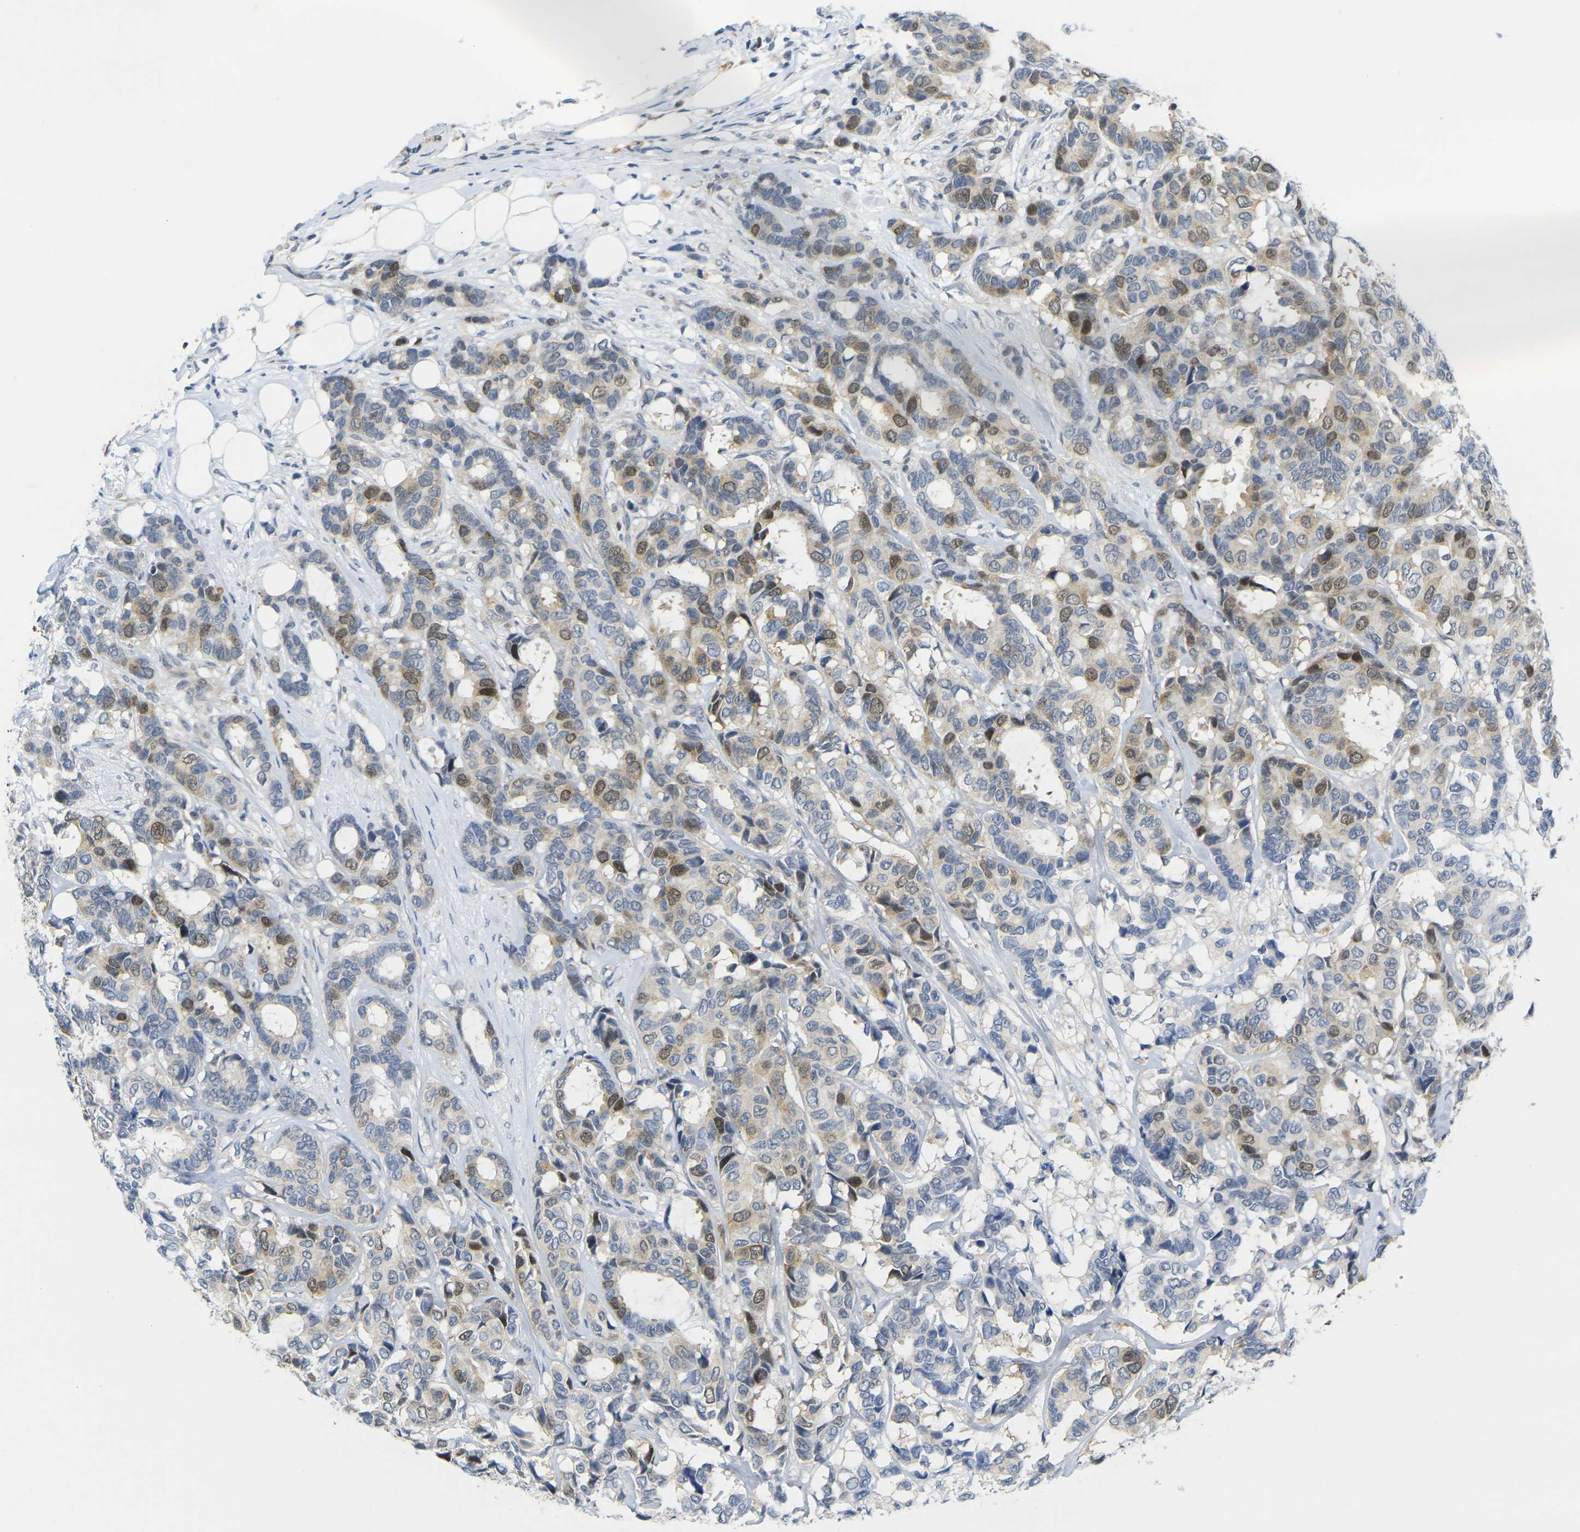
{"staining": {"intensity": "moderate", "quantity": "25%-75%", "location": "cytoplasmic/membranous,nuclear"}, "tissue": "breast cancer", "cell_type": "Tumor cells", "image_type": "cancer", "snomed": [{"axis": "morphology", "description": "Duct carcinoma"}, {"axis": "topography", "description": "Breast"}], "caption": "There is medium levels of moderate cytoplasmic/membranous and nuclear positivity in tumor cells of breast intraductal carcinoma, as demonstrated by immunohistochemical staining (brown color).", "gene": "CDK2", "patient": {"sex": "female", "age": 87}}